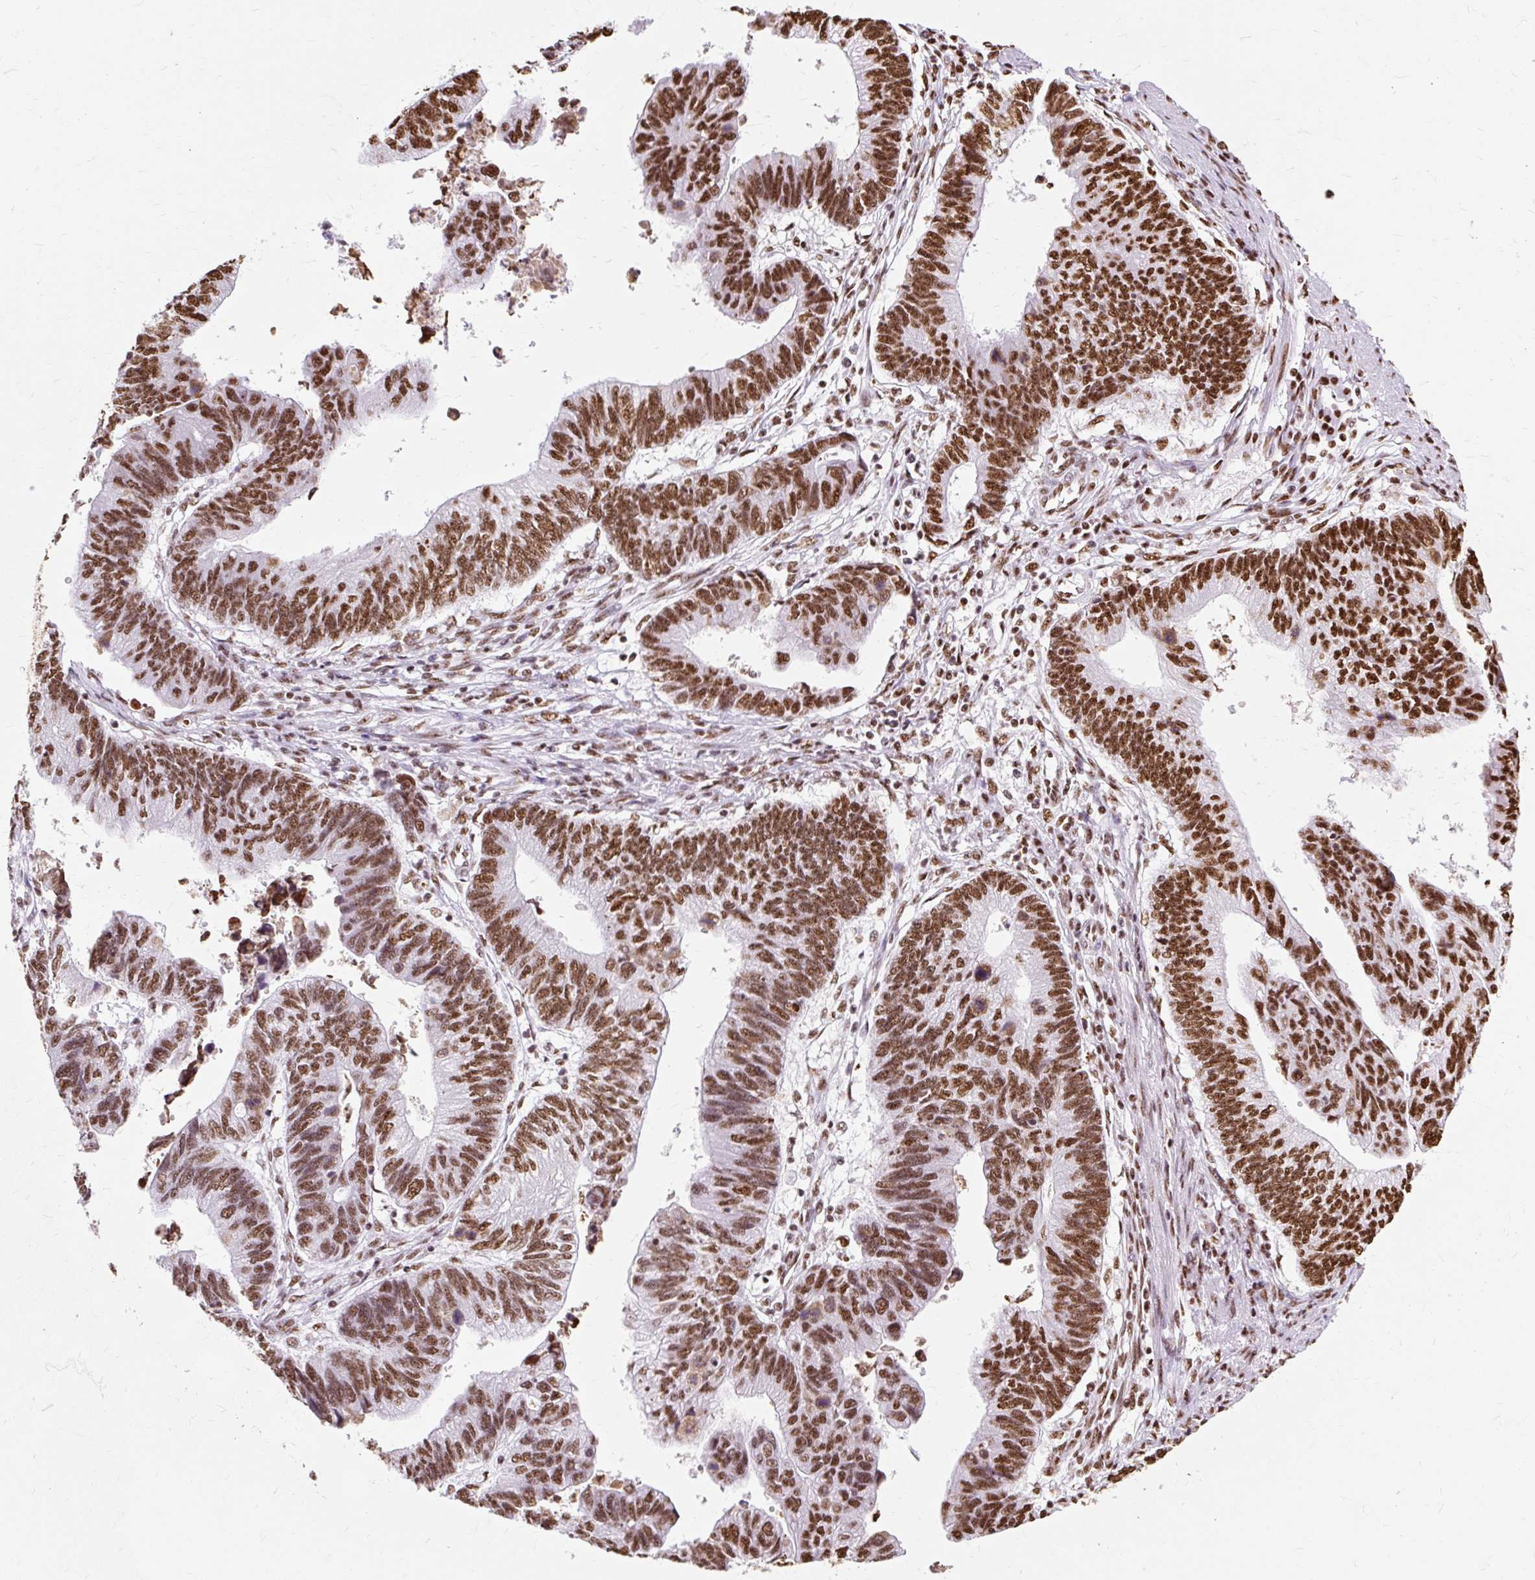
{"staining": {"intensity": "strong", "quantity": ">75%", "location": "nuclear"}, "tissue": "stomach cancer", "cell_type": "Tumor cells", "image_type": "cancer", "snomed": [{"axis": "morphology", "description": "Adenocarcinoma, NOS"}, {"axis": "topography", "description": "Stomach"}], "caption": "Immunohistochemical staining of human stomach cancer (adenocarcinoma) exhibits high levels of strong nuclear positivity in about >75% of tumor cells.", "gene": "XRCC6", "patient": {"sex": "male", "age": 59}}